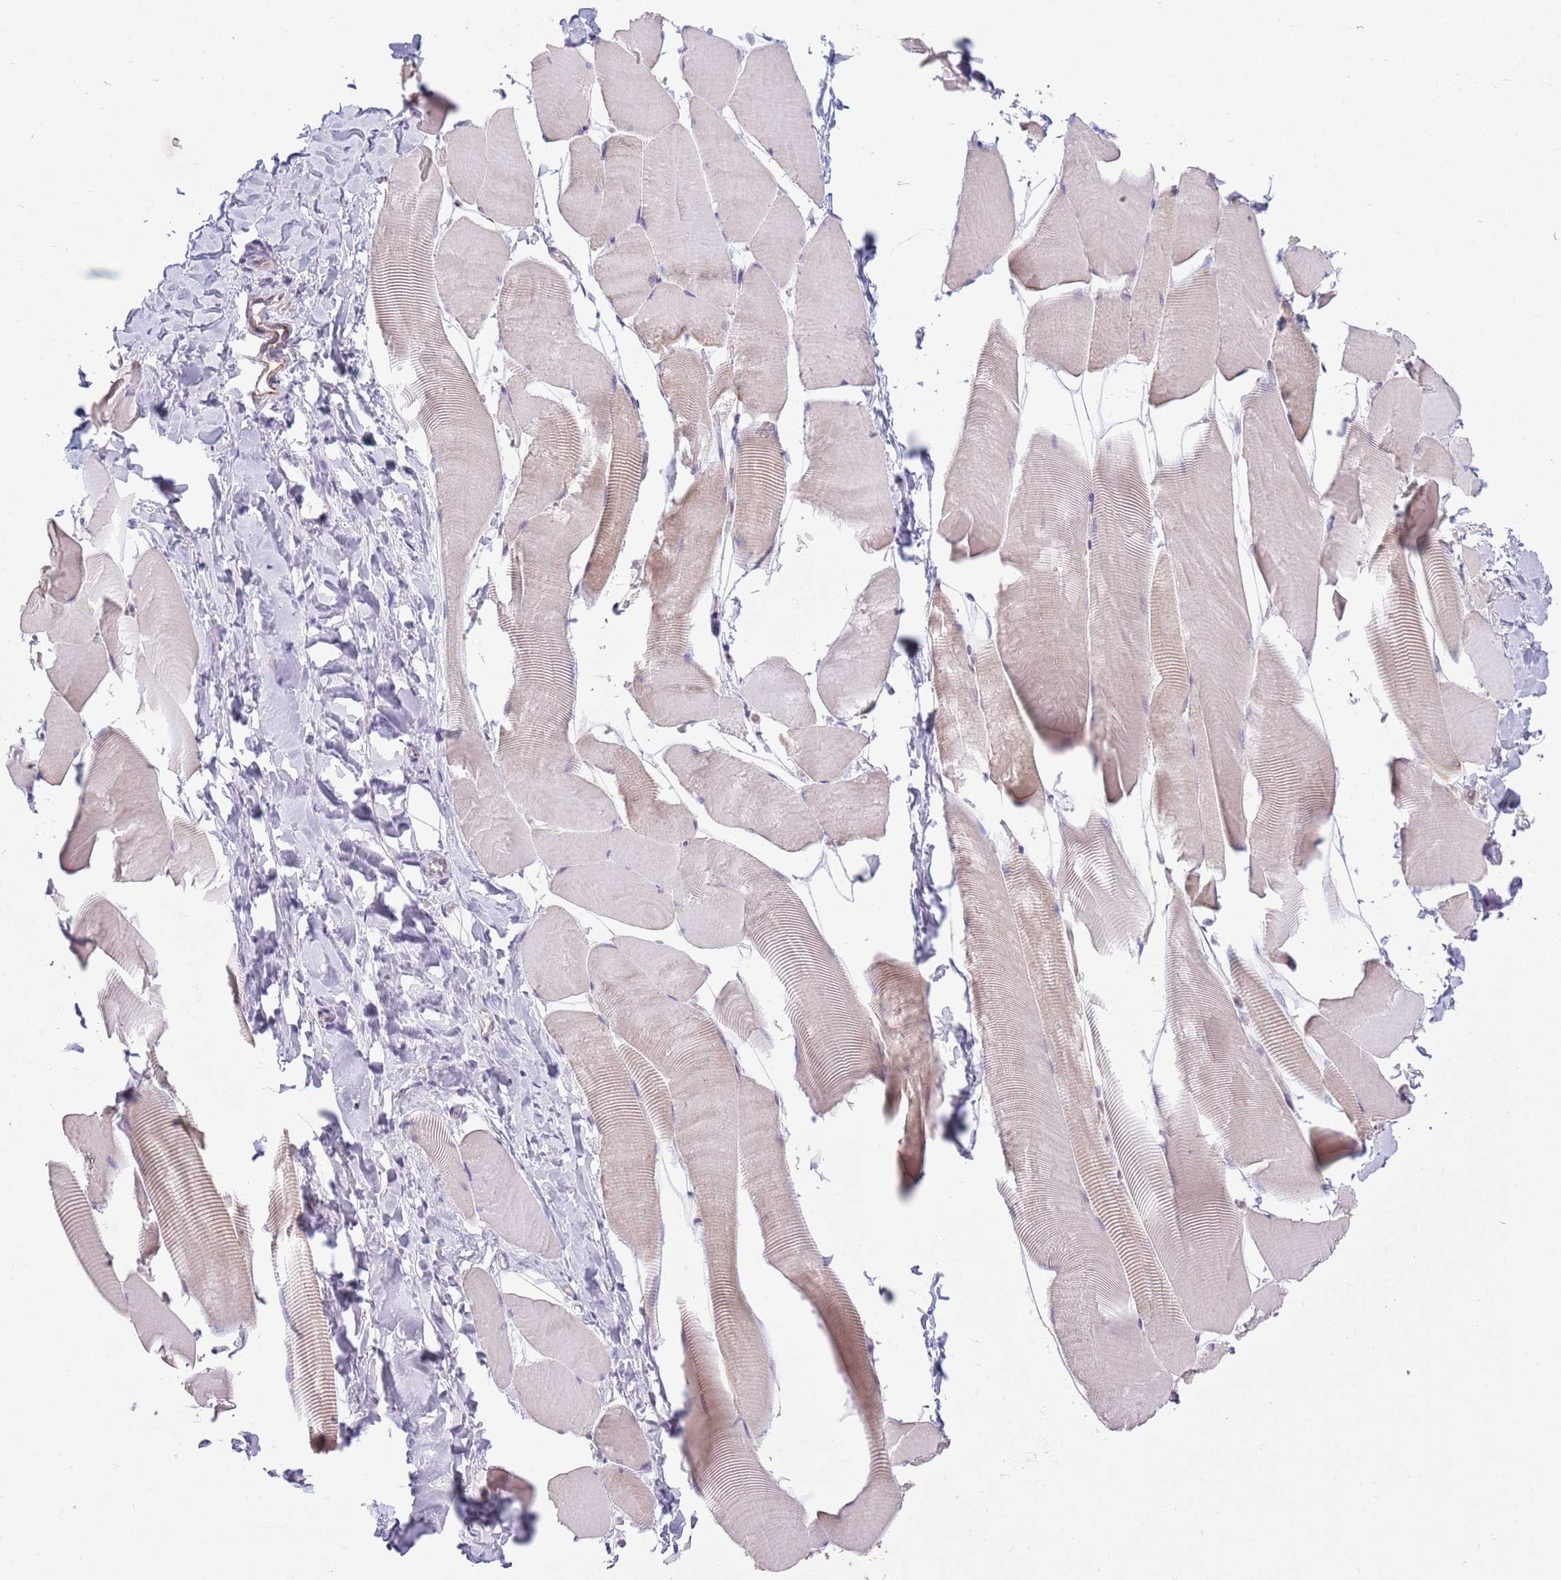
{"staining": {"intensity": "weak", "quantity": "<25%", "location": "cytoplasmic/membranous"}, "tissue": "skeletal muscle", "cell_type": "Myocytes", "image_type": "normal", "snomed": [{"axis": "morphology", "description": "Normal tissue, NOS"}, {"axis": "topography", "description": "Skeletal muscle"}], "caption": "High power microscopy image of an immunohistochemistry (IHC) histopathology image of unremarkable skeletal muscle, revealing no significant expression in myocytes.", "gene": "ZNF574", "patient": {"sex": "male", "age": 25}}